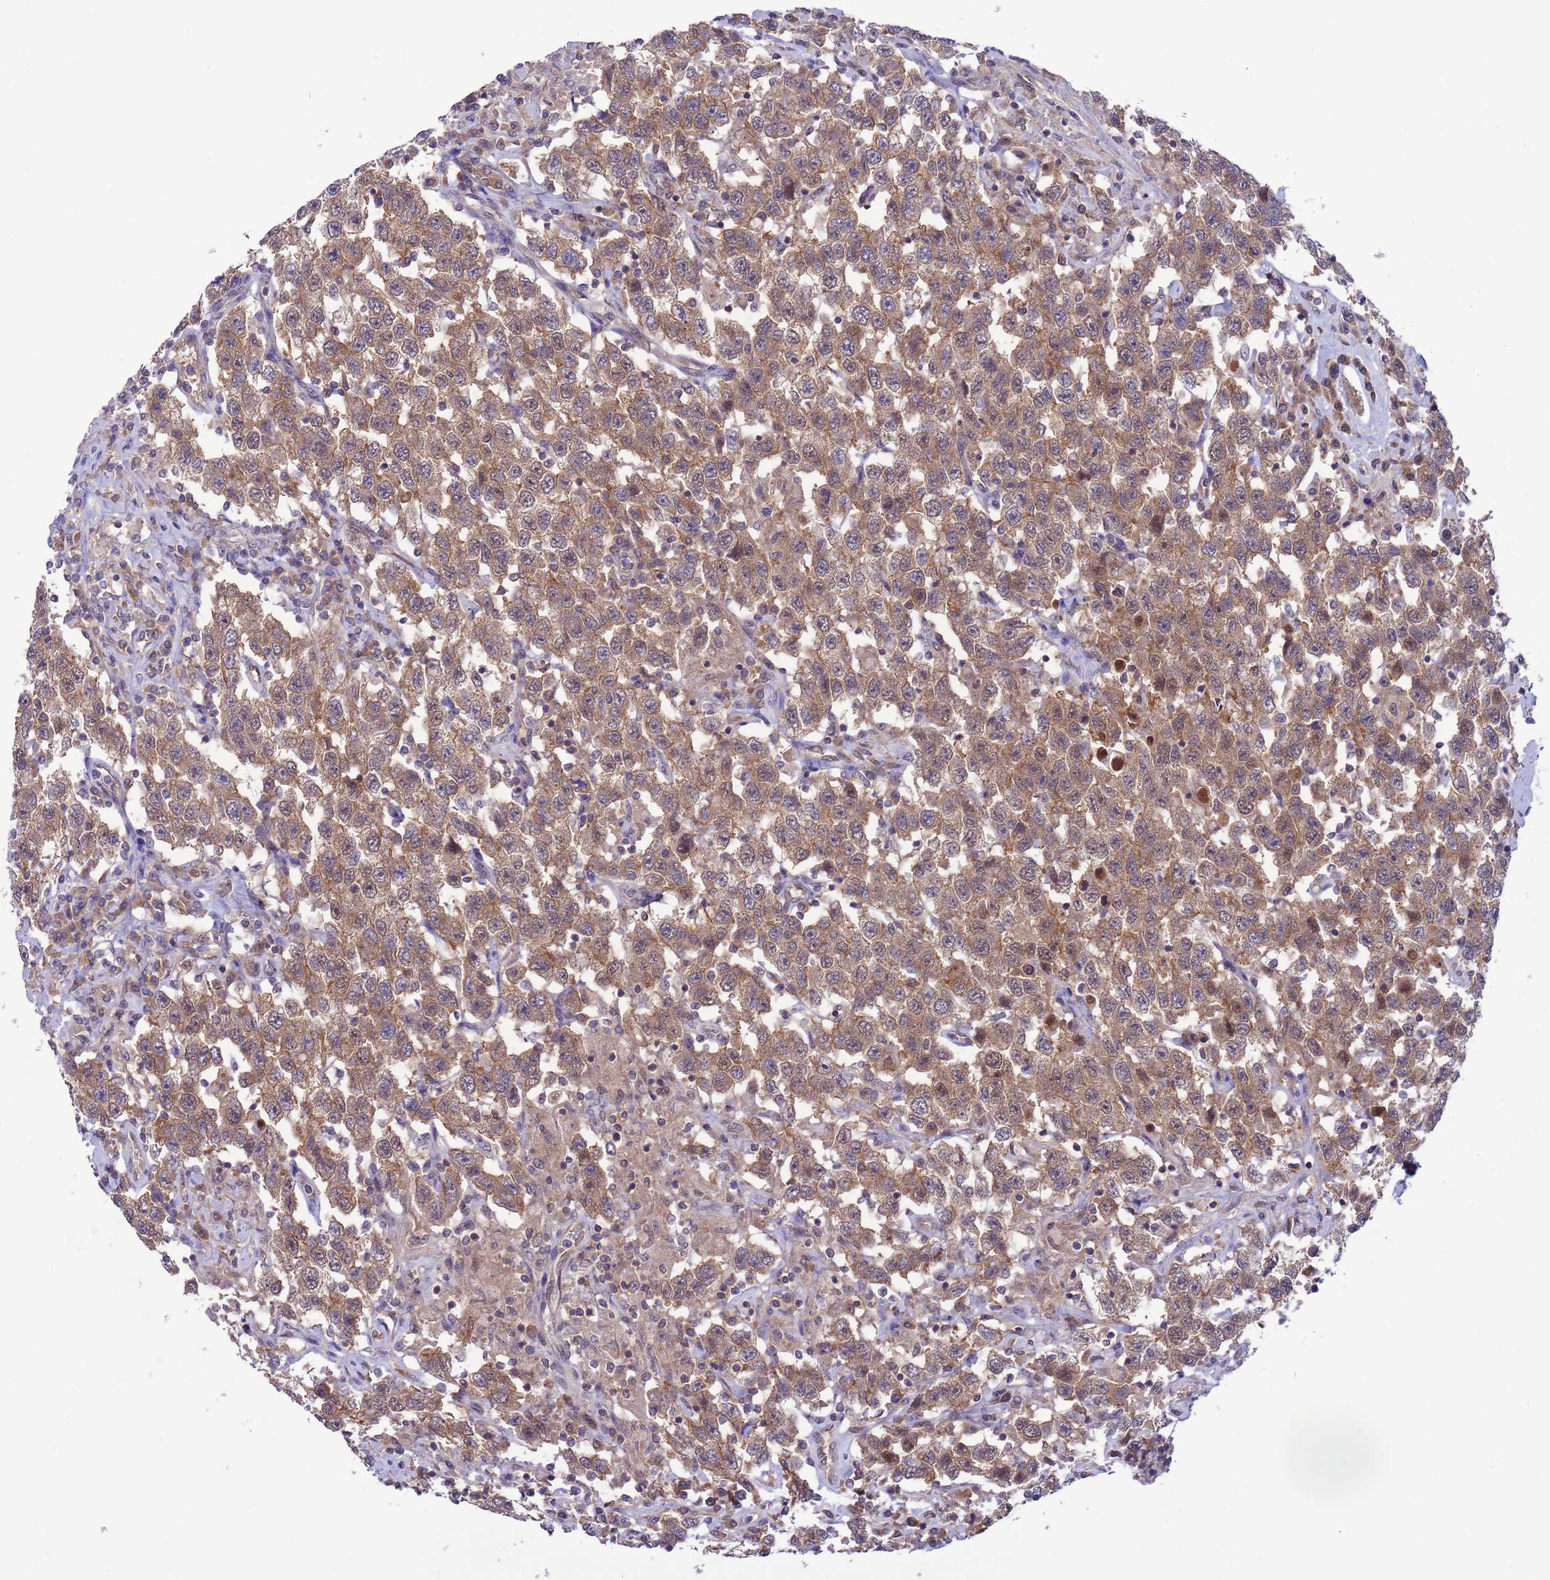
{"staining": {"intensity": "moderate", "quantity": ">75%", "location": "cytoplasmic/membranous"}, "tissue": "testis cancer", "cell_type": "Tumor cells", "image_type": "cancer", "snomed": [{"axis": "morphology", "description": "Seminoma, NOS"}, {"axis": "topography", "description": "Testis"}], "caption": "About >75% of tumor cells in seminoma (testis) reveal moderate cytoplasmic/membranous protein expression as visualized by brown immunohistochemical staining.", "gene": "ZNF461", "patient": {"sex": "male", "age": 41}}